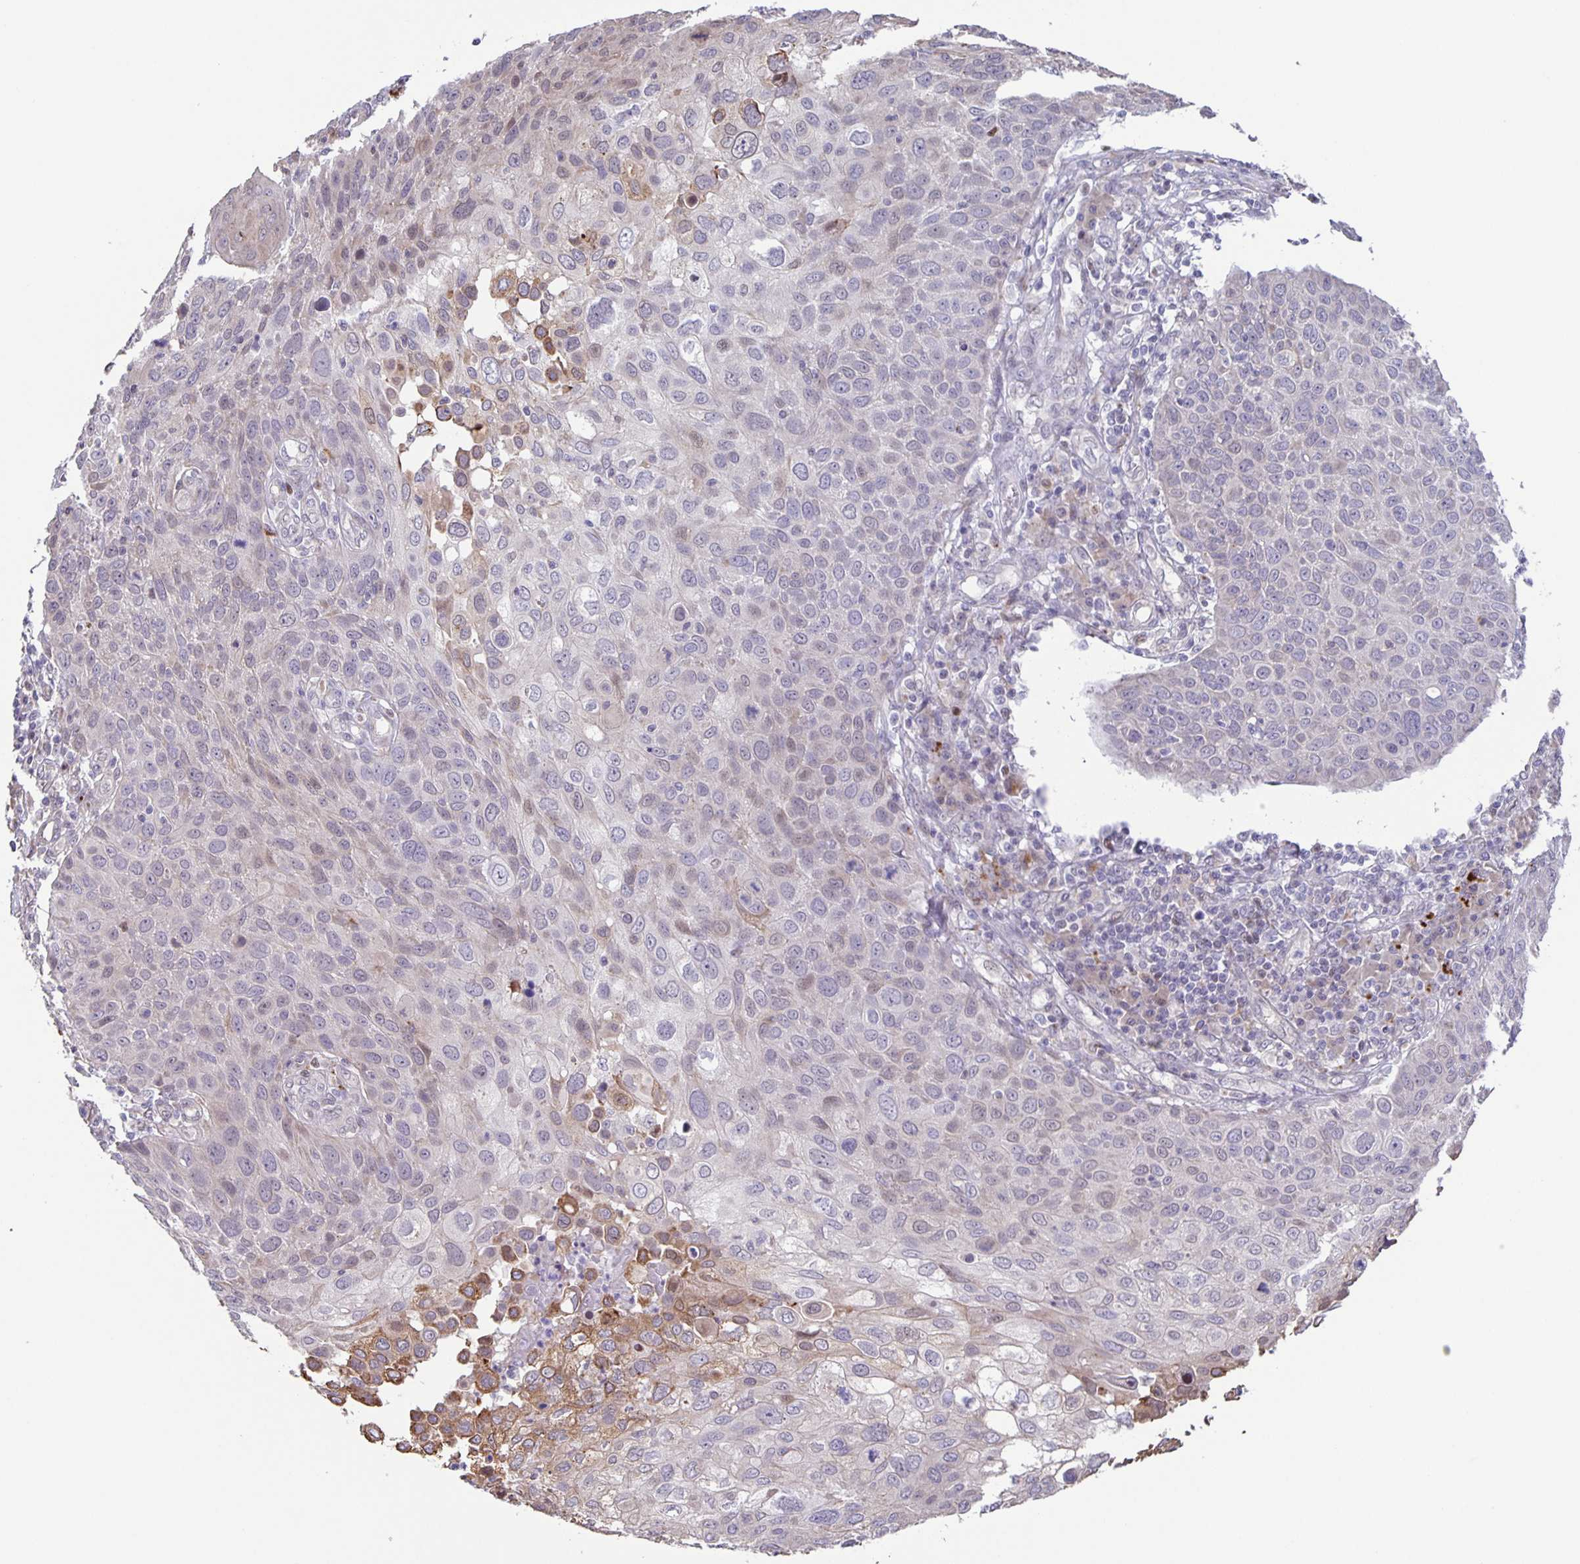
{"staining": {"intensity": "moderate", "quantity": "<25%", "location": "cytoplasmic/membranous"}, "tissue": "skin cancer", "cell_type": "Tumor cells", "image_type": "cancer", "snomed": [{"axis": "morphology", "description": "Squamous cell carcinoma, NOS"}, {"axis": "topography", "description": "Skin"}], "caption": "Protein expression analysis of human skin cancer (squamous cell carcinoma) reveals moderate cytoplasmic/membranous positivity in about <25% of tumor cells.", "gene": "MAPK12", "patient": {"sex": "male", "age": 87}}